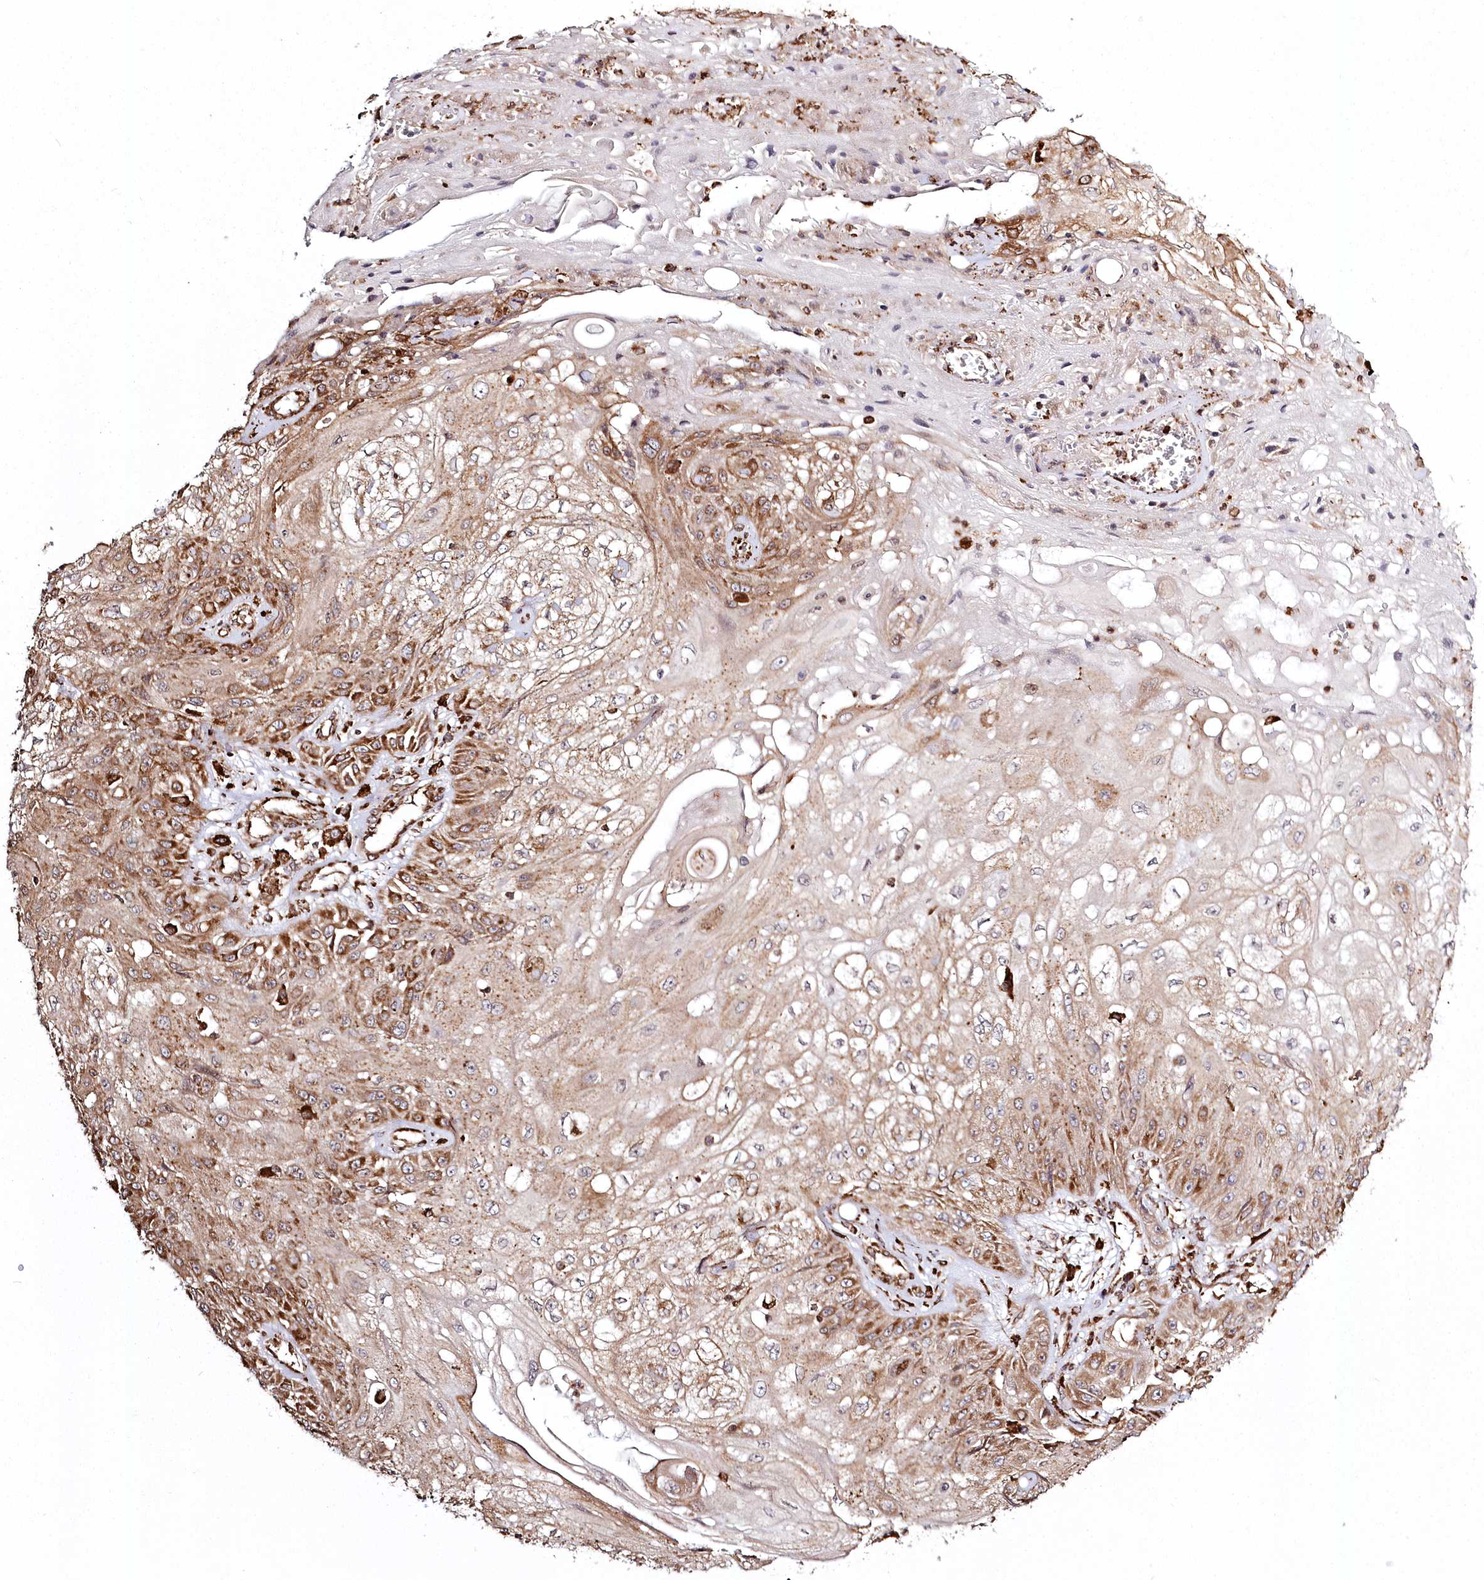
{"staining": {"intensity": "moderate", "quantity": ">75%", "location": "cytoplasmic/membranous"}, "tissue": "skin cancer", "cell_type": "Tumor cells", "image_type": "cancer", "snomed": [{"axis": "morphology", "description": "Squamous cell carcinoma, NOS"}, {"axis": "morphology", "description": "Squamous cell carcinoma, metastatic, NOS"}, {"axis": "topography", "description": "Skin"}, {"axis": "topography", "description": "Lymph node"}], "caption": "Immunohistochemical staining of human skin cancer exhibits moderate cytoplasmic/membranous protein expression in about >75% of tumor cells. (DAB = brown stain, brightfield microscopy at high magnification).", "gene": "FAM13A", "patient": {"sex": "male", "age": 75}}